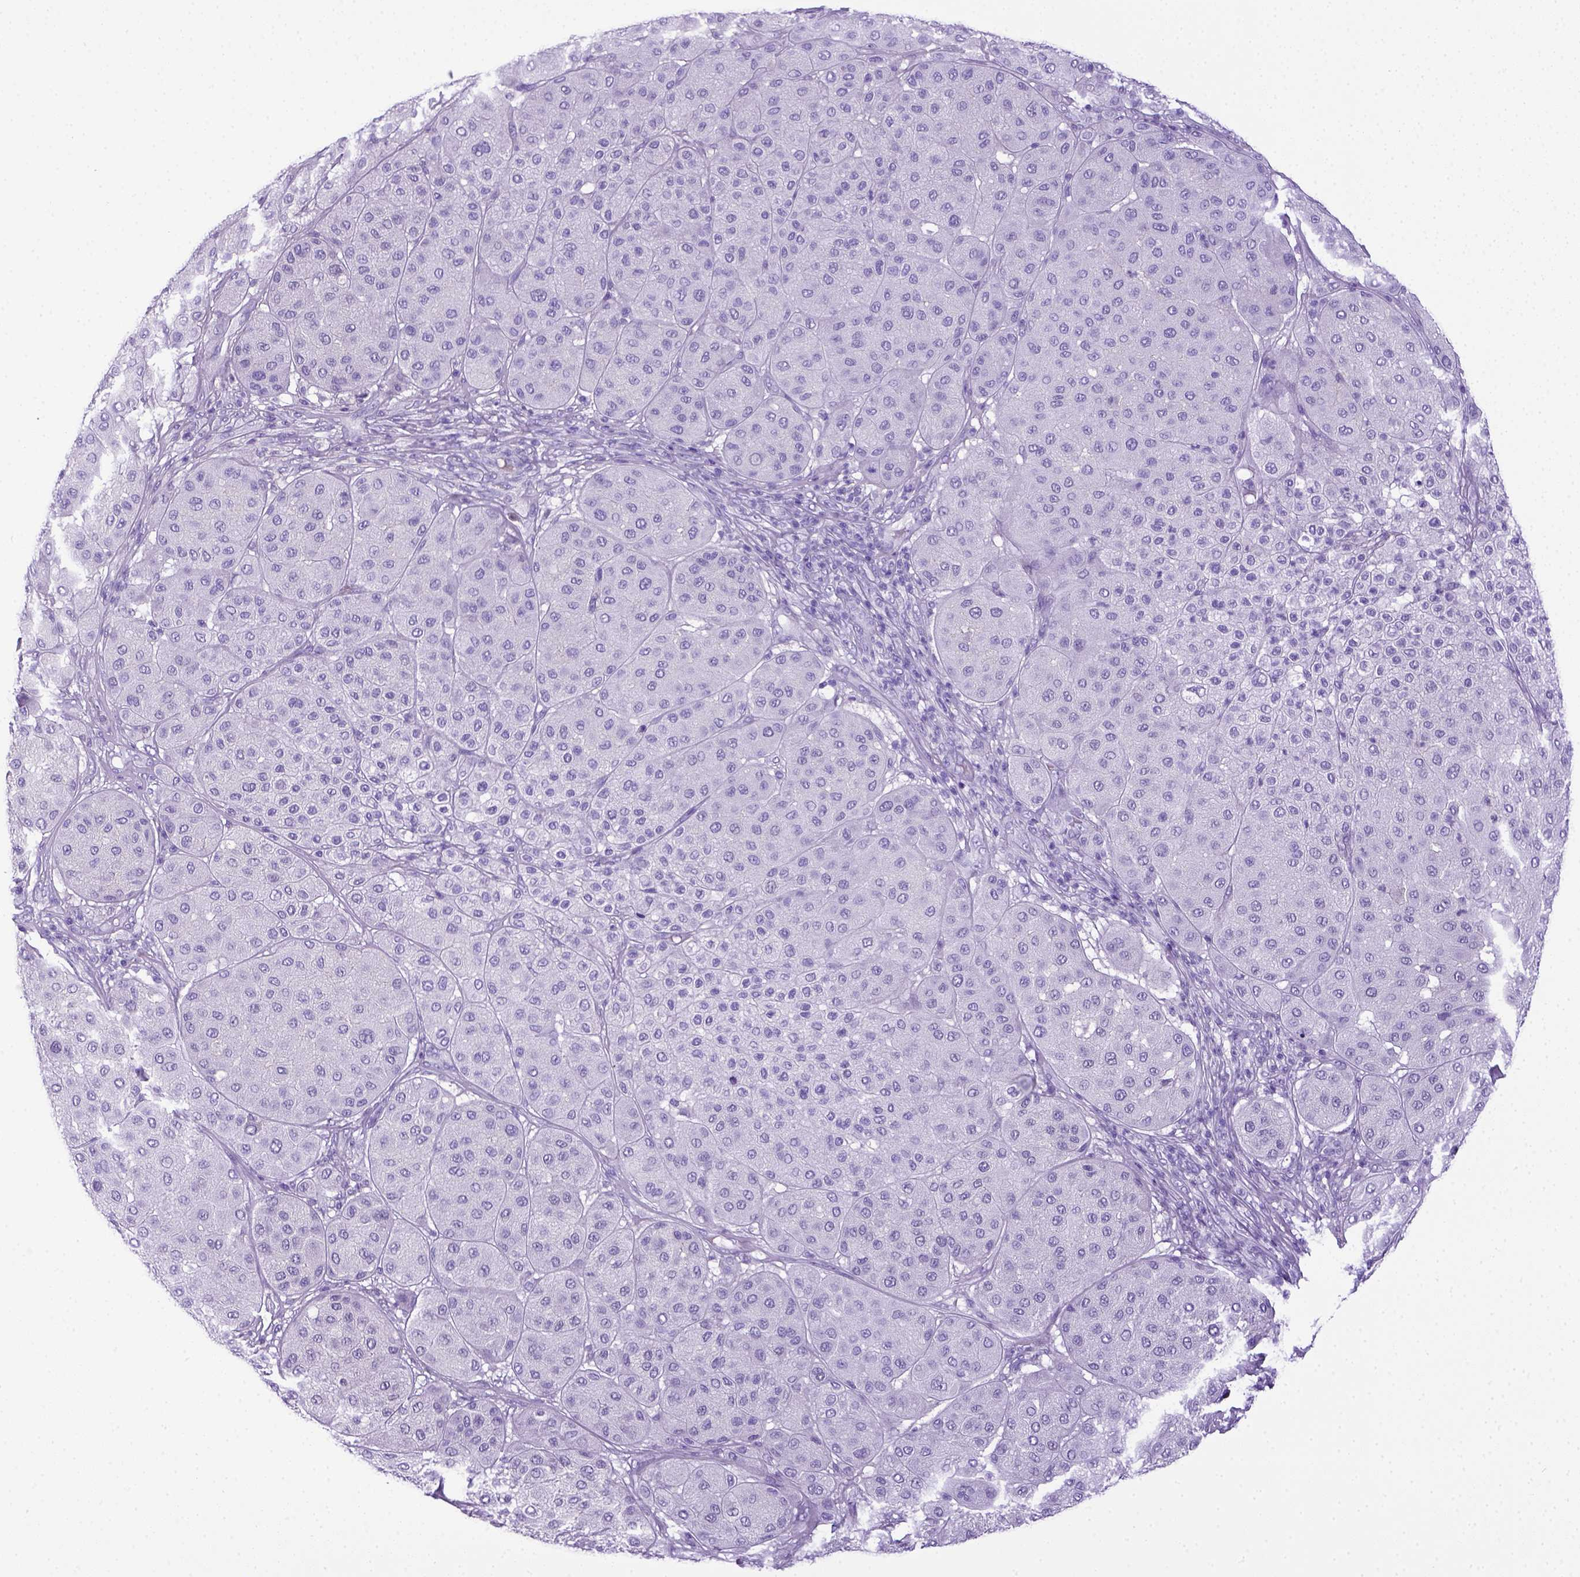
{"staining": {"intensity": "negative", "quantity": "none", "location": "none"}, "tissue": "melanoma", "cell_type": "Tumor cells", "image_type": "cancer", "snomed": [{"axis": "morphology", "description": "Malignant melanoma, Metastatic site"}, {"axis": "topography", "description": "Smooth muscle"}], "caption": "Immunohistochemical staining of human malignant melanoma (metastatic site) exhibits no significant staining in tumor cells.", "gene": "ITIH4", "patient": {"sex": "male", "age": 41}}